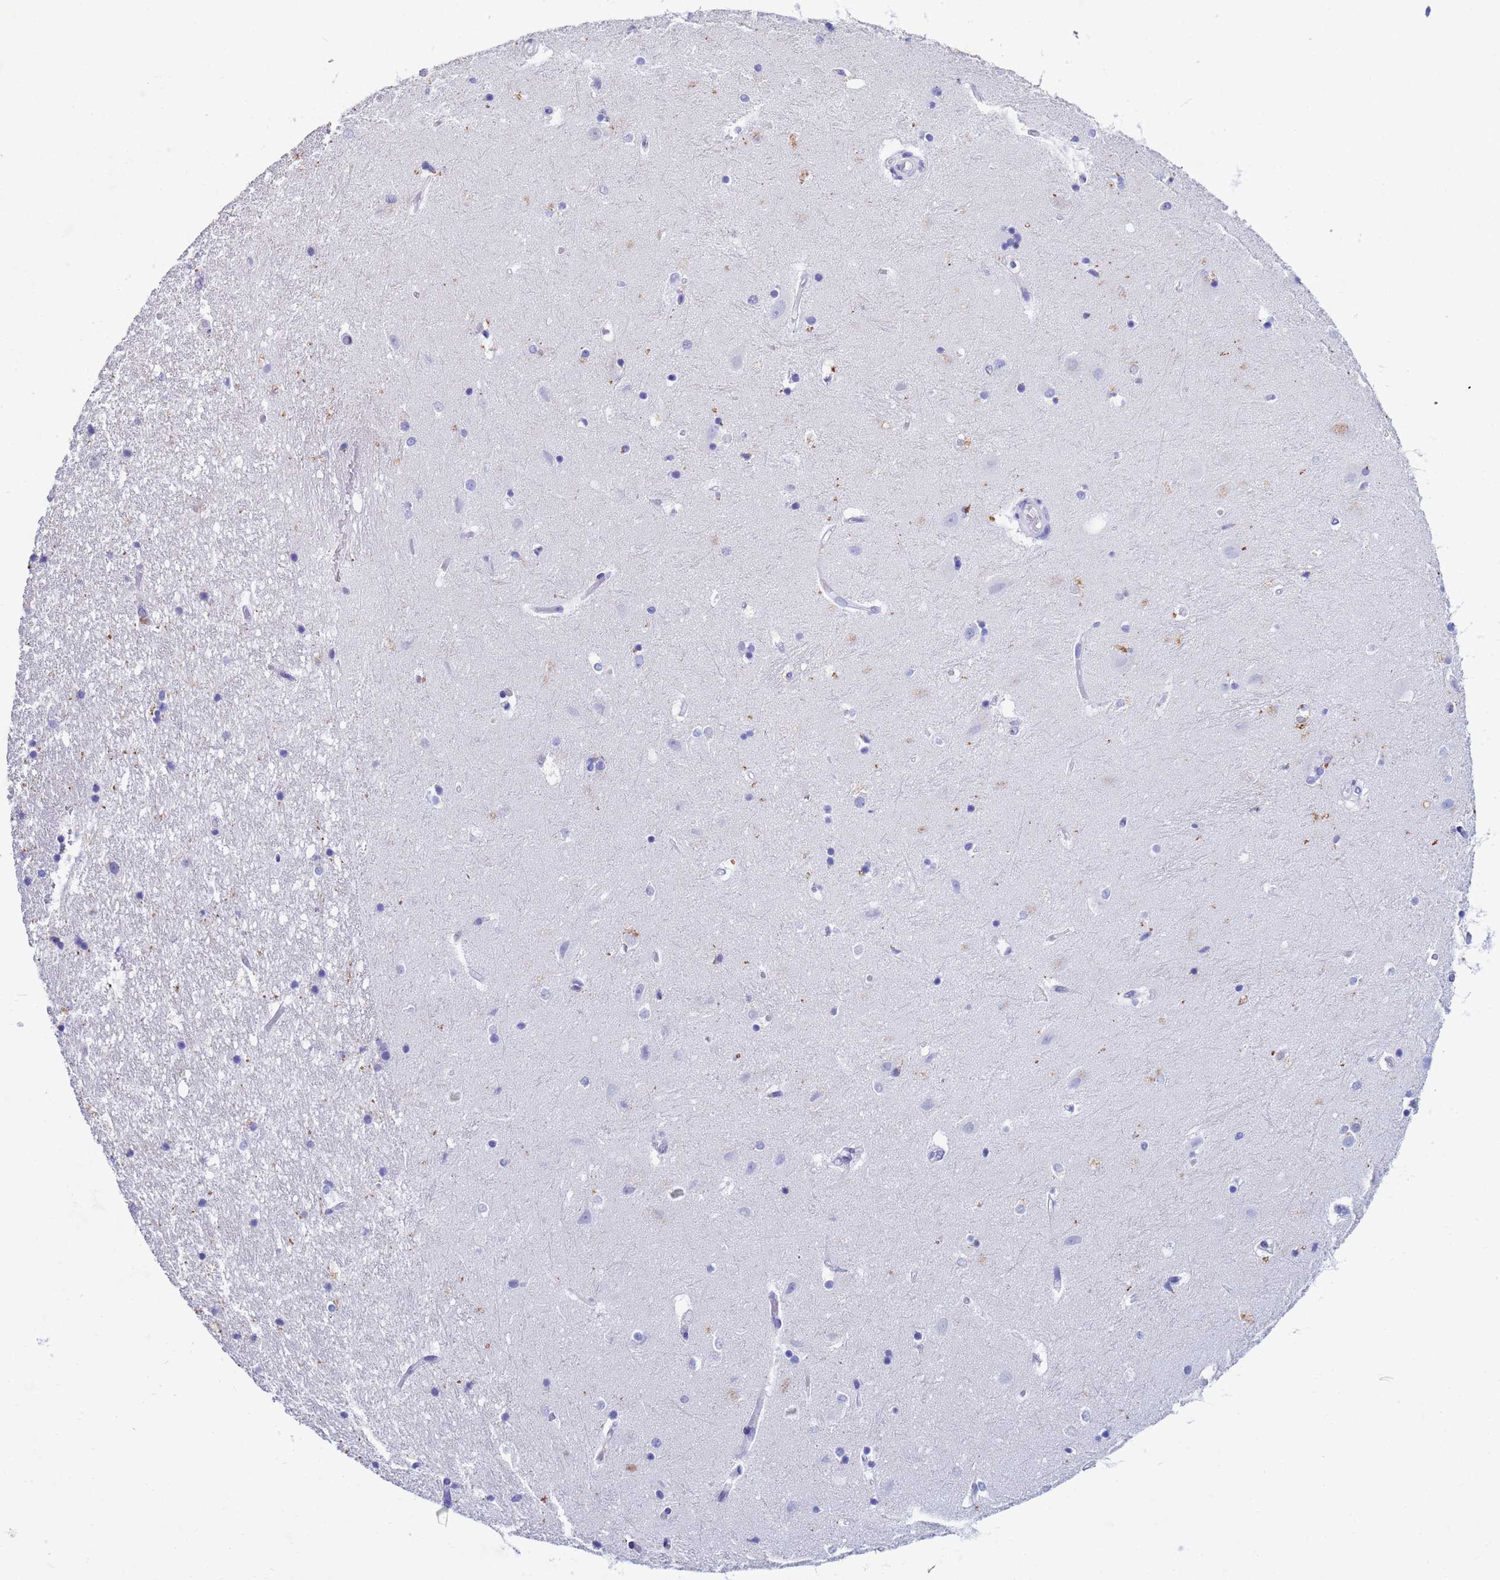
{"staining": {"intensity": "negative", "quantity": "none", "location": "none"}, "tissue": "hippocampus", "cell_type": "Glial cells", "image_type": "normal", "snomed": [{"axis": "morphology", "description": "Normal tissue, NOS"}, {"axis": "topography", "description": "Hippocampus"}], "caption": "A histopathology image of human hippocampus is negative for staining in glial cells. The staining is performed using DAB (3,3'-diaminobenzidine) brown chromogen with nuclei counter-stained in using hematoxylin.", "gene": "CSTB", "patient": {"sex": "female", "age": 52}}